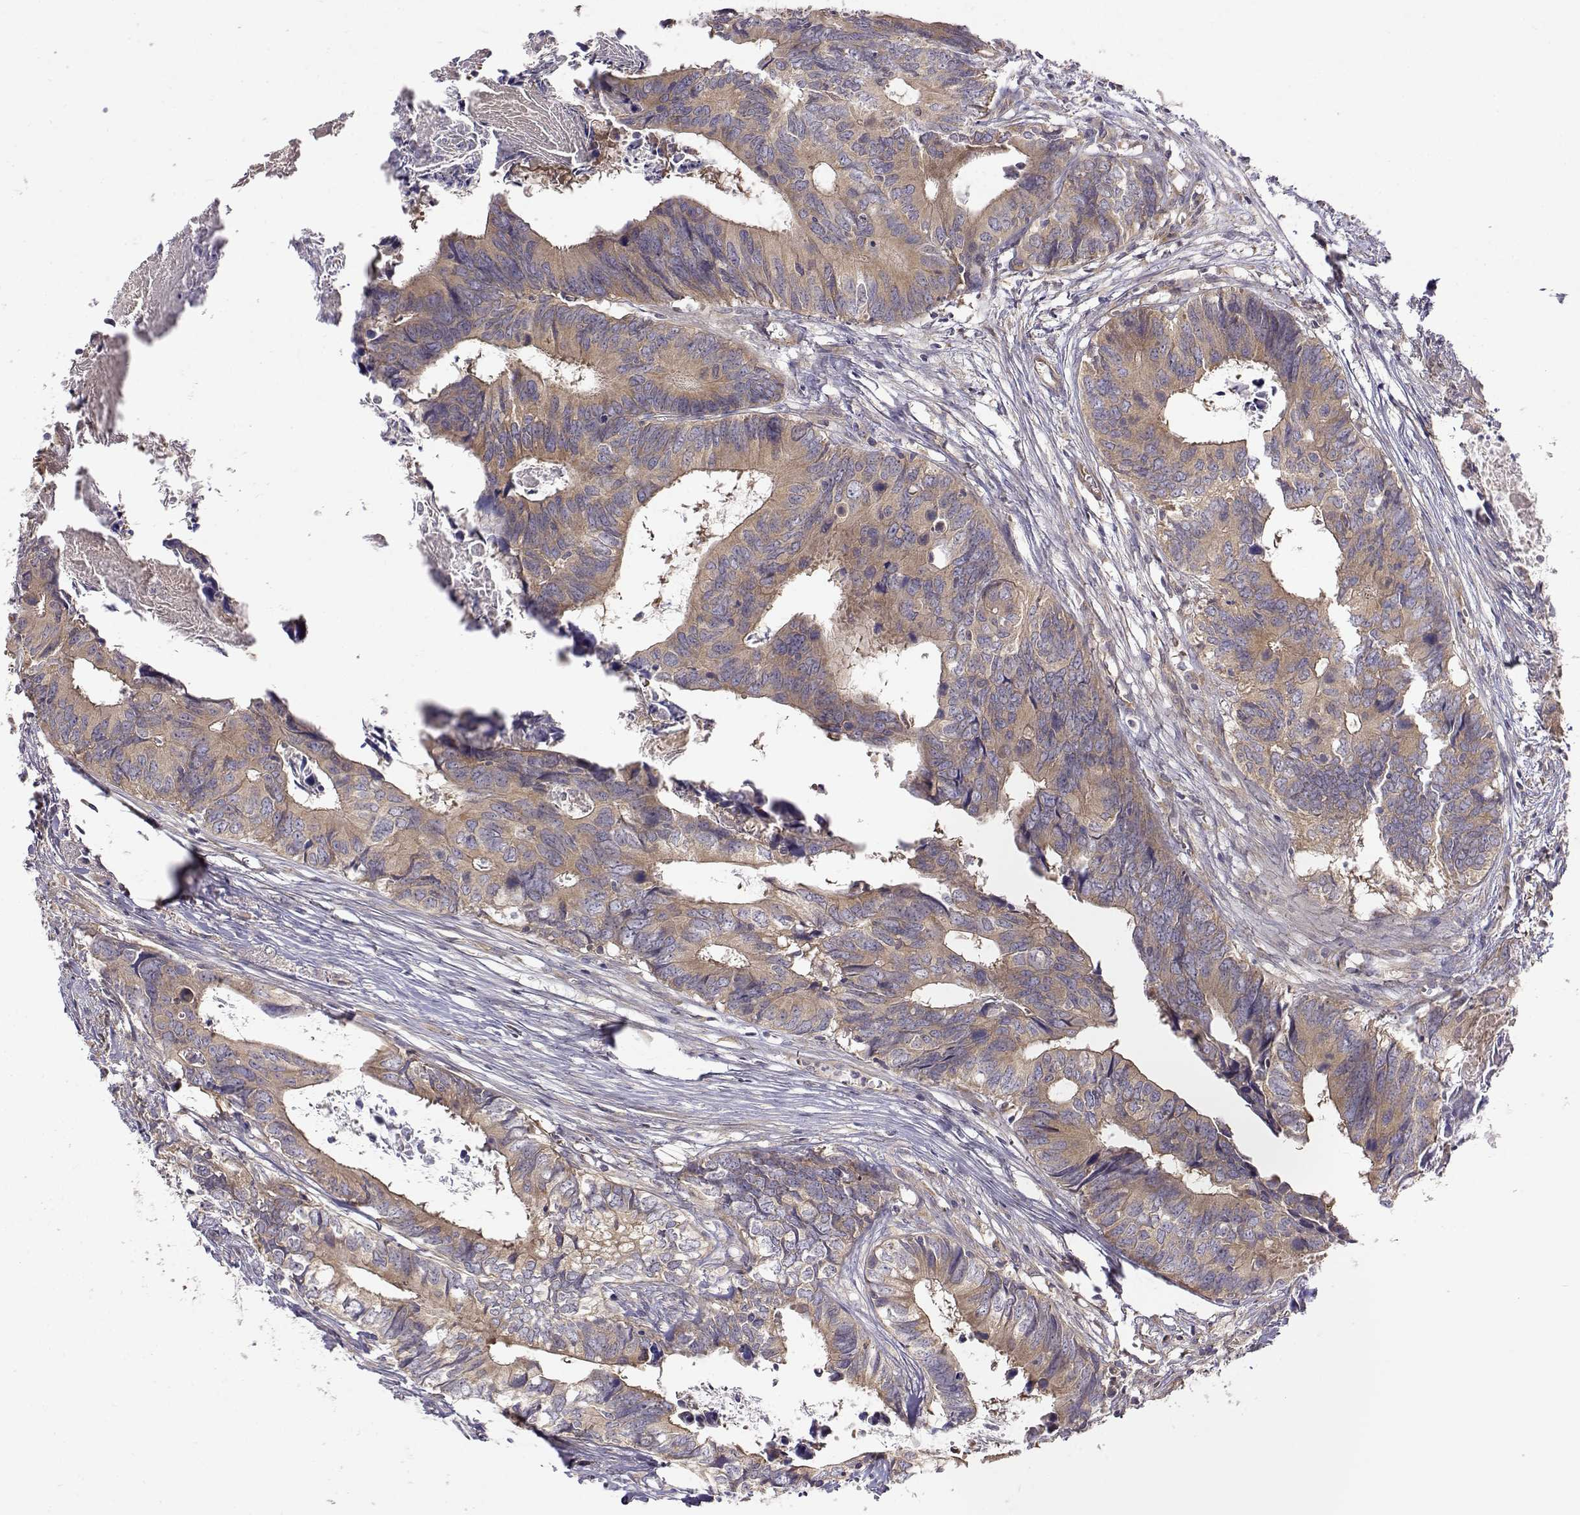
{"staining": {"intensity": "moderate", "quantity": ">75%", "location": "cytoplasmic/membranous"}, "tissue": "colorectal cancer", "cell_type": "Tumor cells", "image_type": "cancer", "snomed": [{"axis": "morphology", "description": "Adenocarcinoma, NOS"}, {"axis": "topography", "description": "Colon"}], "caption": "About >75% of tumor cells in human colorectal adenocarcinoma display moderate cytoplasmic/membranous protein positivity as visualized by brown immunohistochemical staining.", "gene": "PAIP1", "patient": {"sex": "female", "age": 82}}